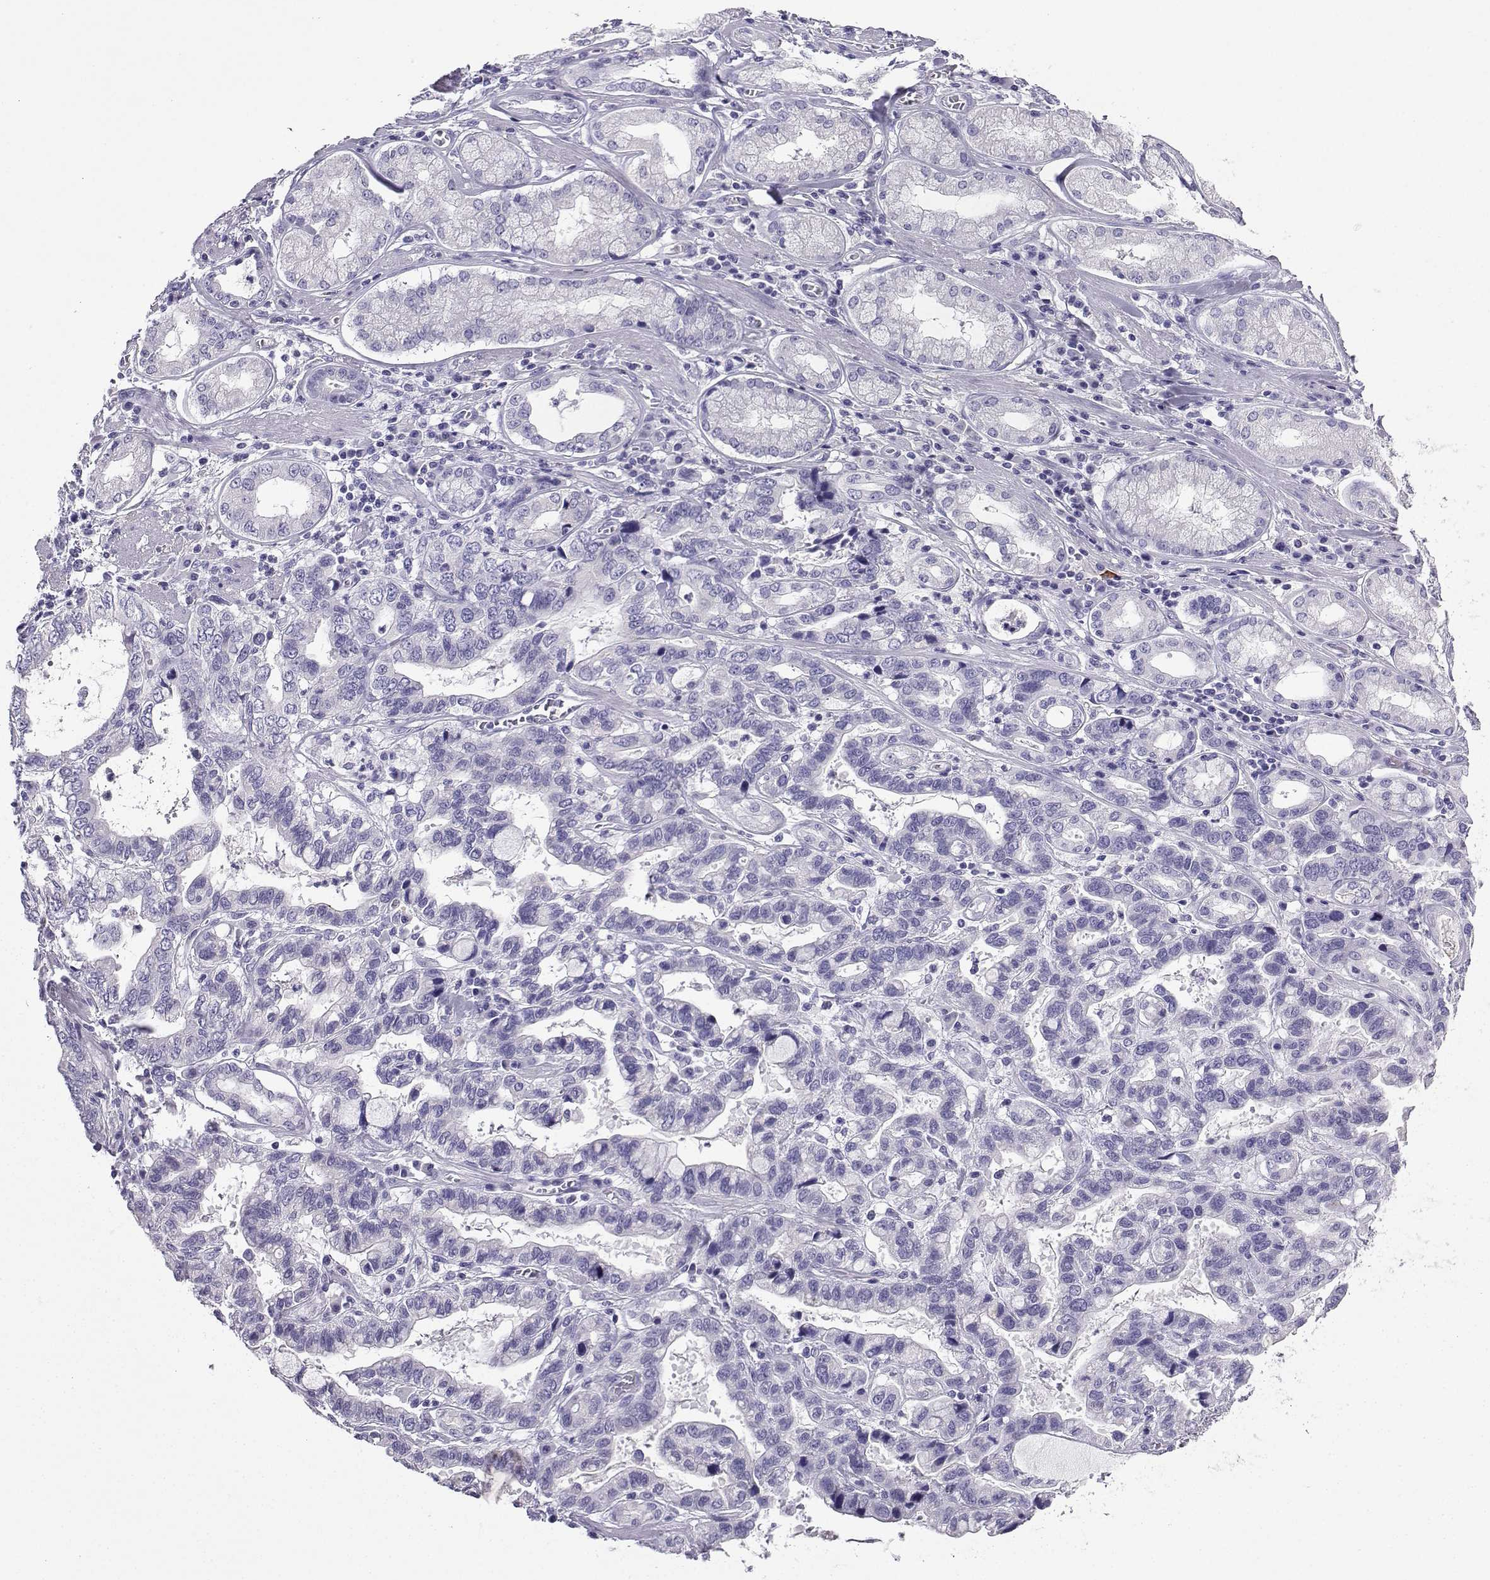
{"staining": {"intensity": "negative", "quantity": "none", "location": "none"}, "tissue": "stomach cancer", "cell_type": "Tumor cells", "image_type": "cancer", "snomed": [{"axis": "morphology", "description": "Adenocarcinoma, NOS"}, {"axis": "topography", "description": "Stomach, lower"}], "caption": "A micrograph of human stomach adenocarcinoma is negative for staining in tumor cells. Brightfield microscopy of immunohistochemistry (IHC) stained with DAB (3,3'-diaminobenzidine) (brown) and hematoxylin (blue), captured at high magnification.", "gene": "LINGO1", "patient": {"sex": "female", "age": 76}}